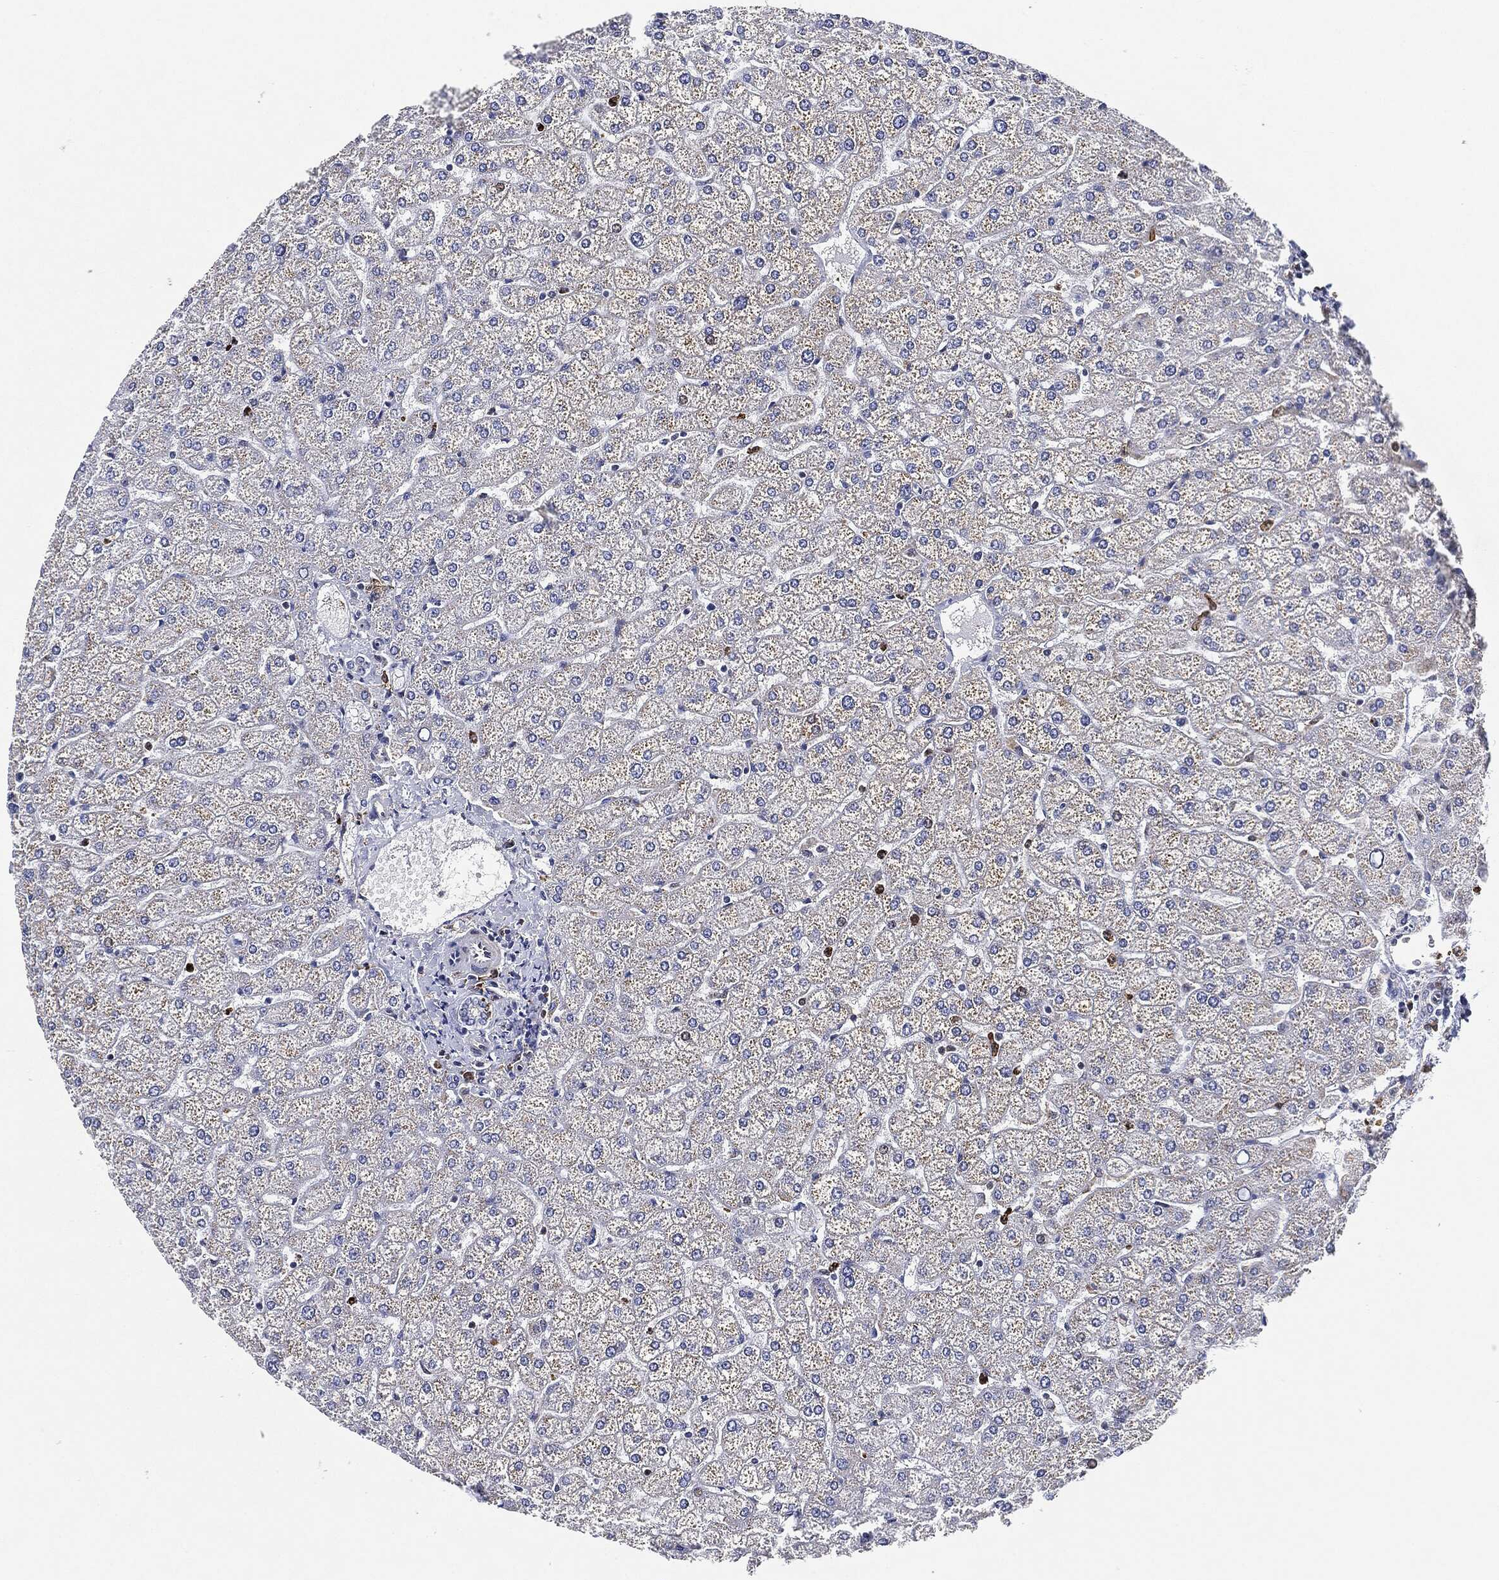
{"staining": {"intensity": "negative", "quantity": "none", "location": "none"}, "tissue": "liver", "cell_type": "Cholangiocytes", "image_type": "normal", "snomed": [{"axis": "morphology", "description": "Normal tissue, NOS"}, {"axis": "topography", "description": "Liver"}], "caption": "IHC photomicrograph of benign liver: human liver stained with DAB demonstrates no significant protein positivity in cholangiocytes.", "gene": "NANOS3", "patient": {"sex": "female", "age": 32}}